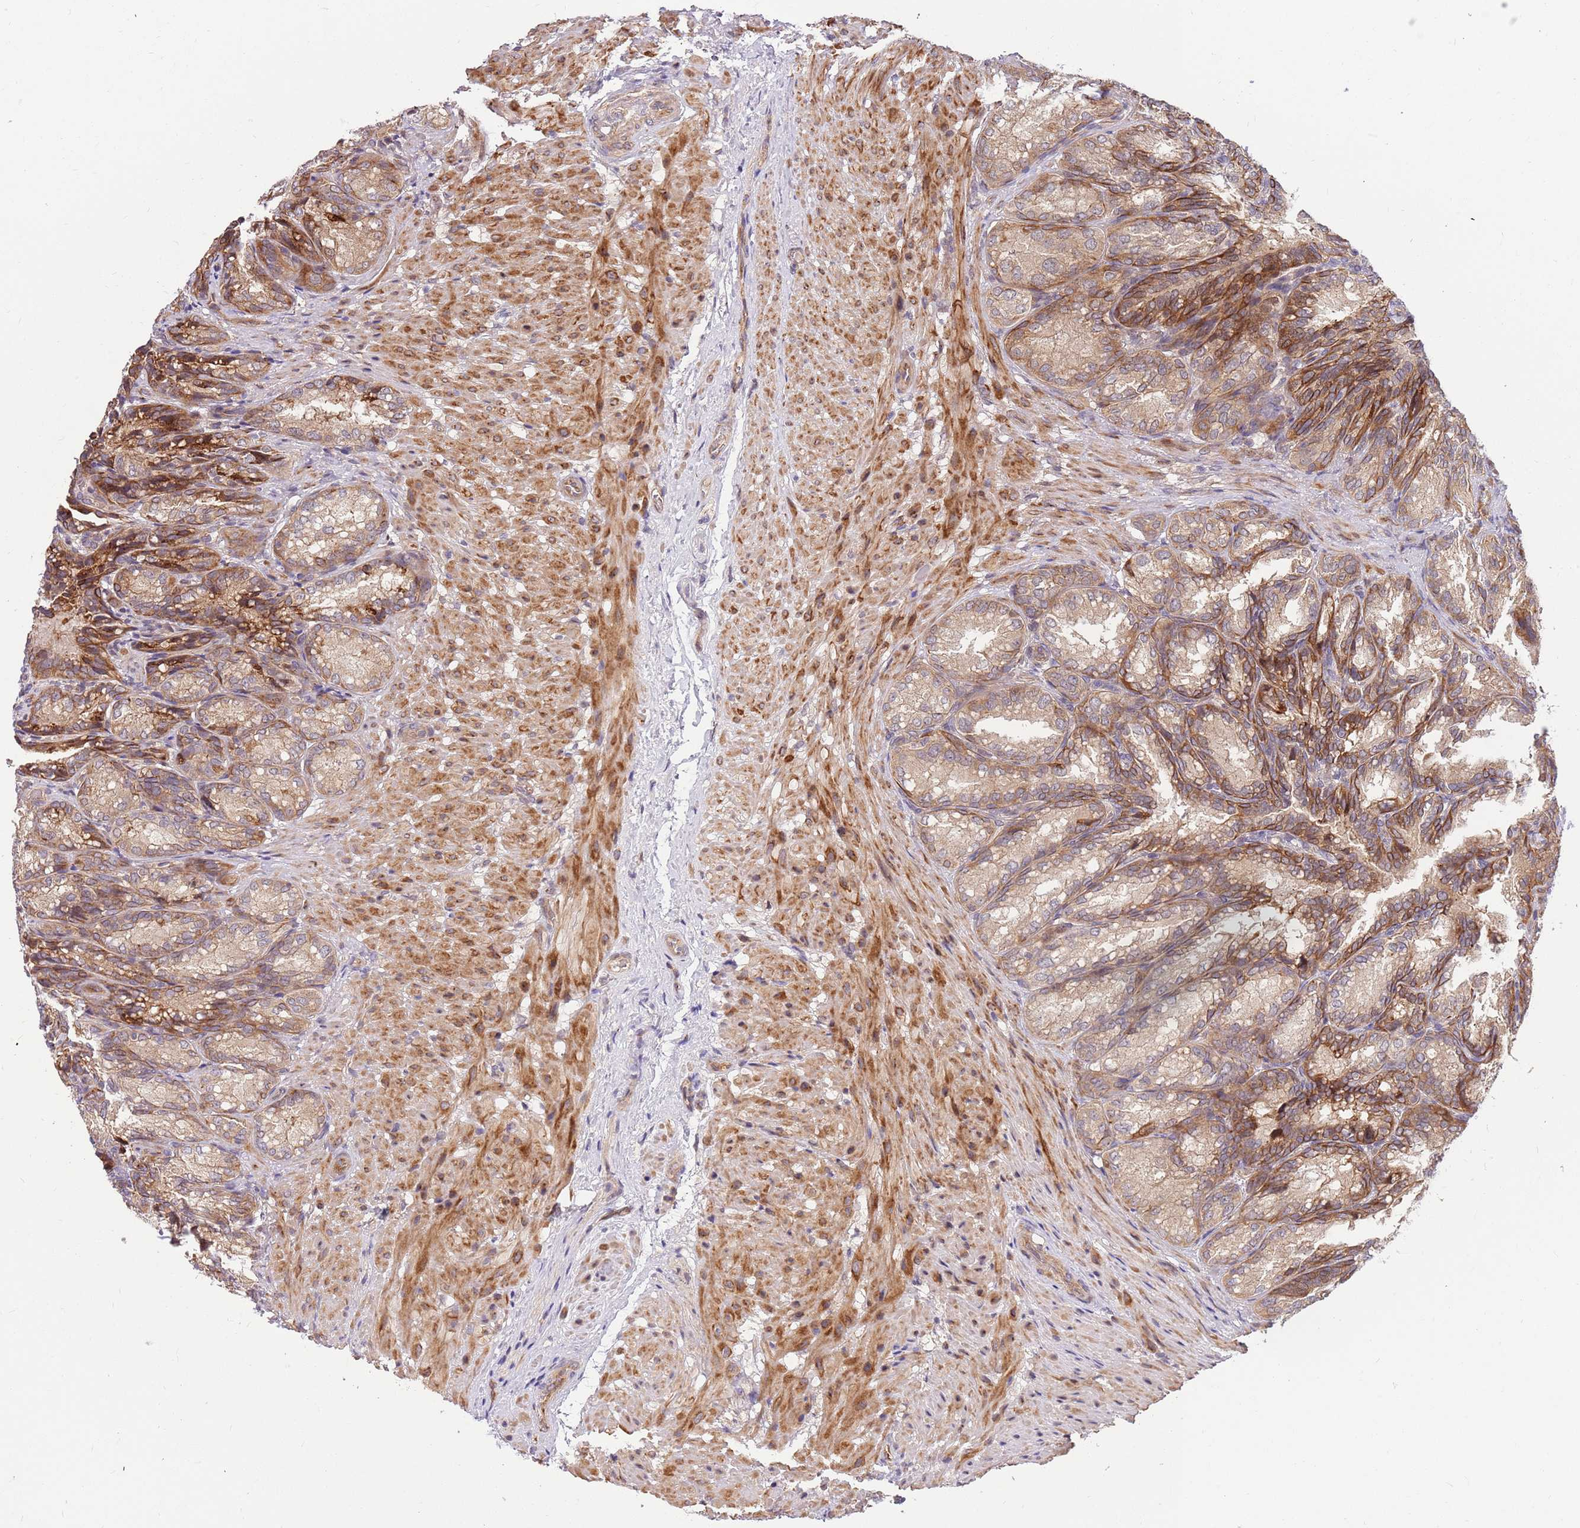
{"staining": {"intensity": "moderate", "quantity": "25%-75%", "location": "cytoplasmic/membranous"}, "tissue": "seminal vesicle", "cell_type": "Glandular cells", "image_type": "normal", "snomed": [{"axis": "morphology", "description": "Normal tissue, NOS"}, {"axis": "topography", "description": "Seminal veicle"}], "caption": "A medium amount of moderate cytoplasmic/membranous expression is identified in about 25%-75% of glandular cells in normal seminal vesicle. (Stains: DAB (3,3'-diaminobenzidine) in brown, nuclei in blue, Microscopy: brightfield microscopy at high magnification).", "gene": "HAUS3", "patient": {"sex": "male", "age": 58}}